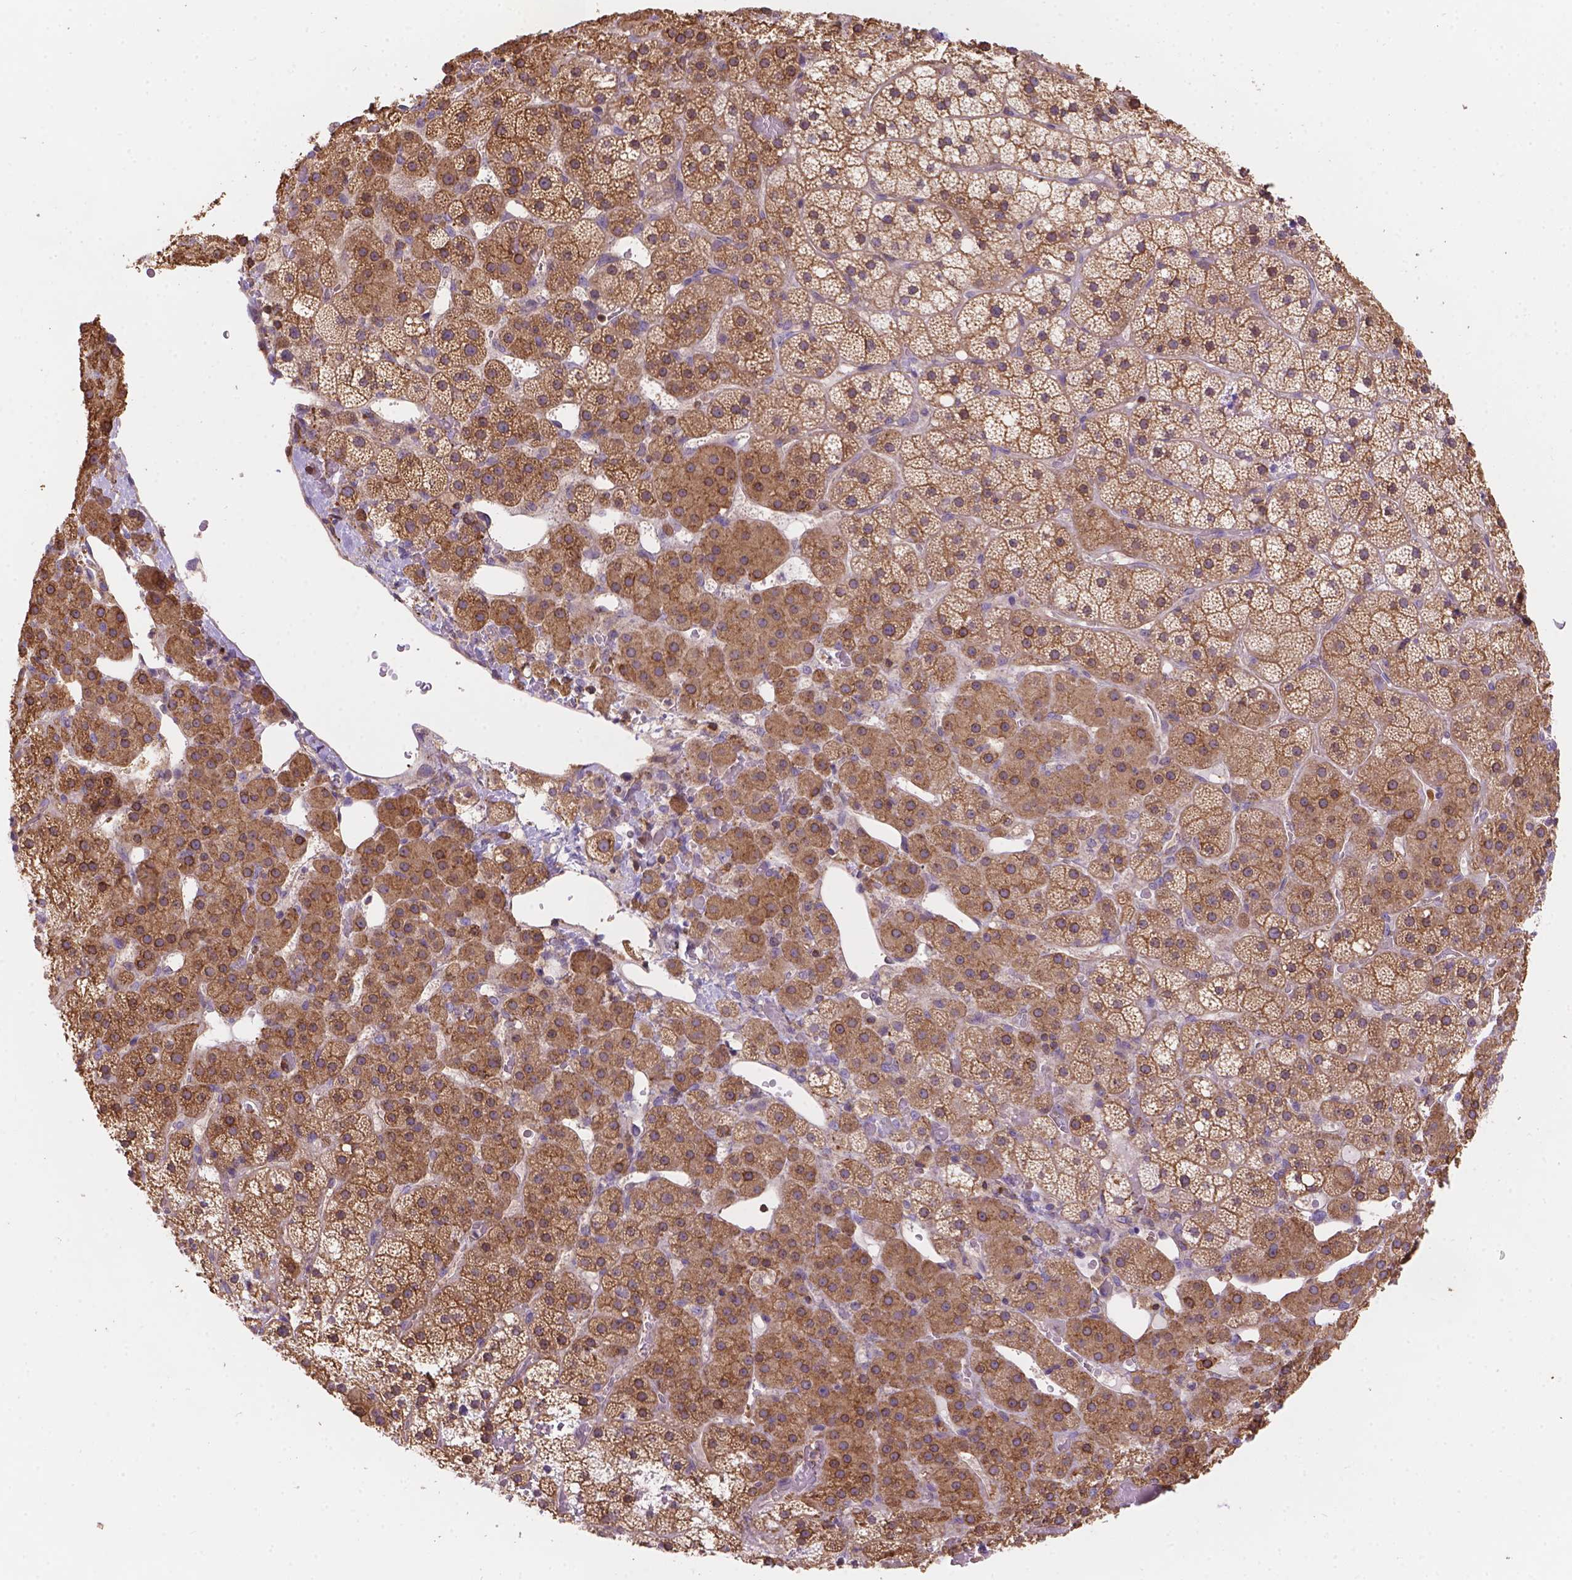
{"staining": {"intensity": "moderate", "quantity": ">75%", "location": "cytoplasmic/membranous"}, "tissue": "adrenal gland", "cell_type": "Glandular cells", "image_type": "normal", "snomed": [{"axis": "morphology", "description": "Normal tissue, NOS"}, {"axis": "topography", "description": "Adrenal gland"}], "caption": "Immunohistochemical staining of normal human adrenal gland reveals moderate cytoplasmic/membranous protein staining in approximately >75% of glandular cells.", "gene": "DMWD", "patient": {"sex": "male", "age": 53}}